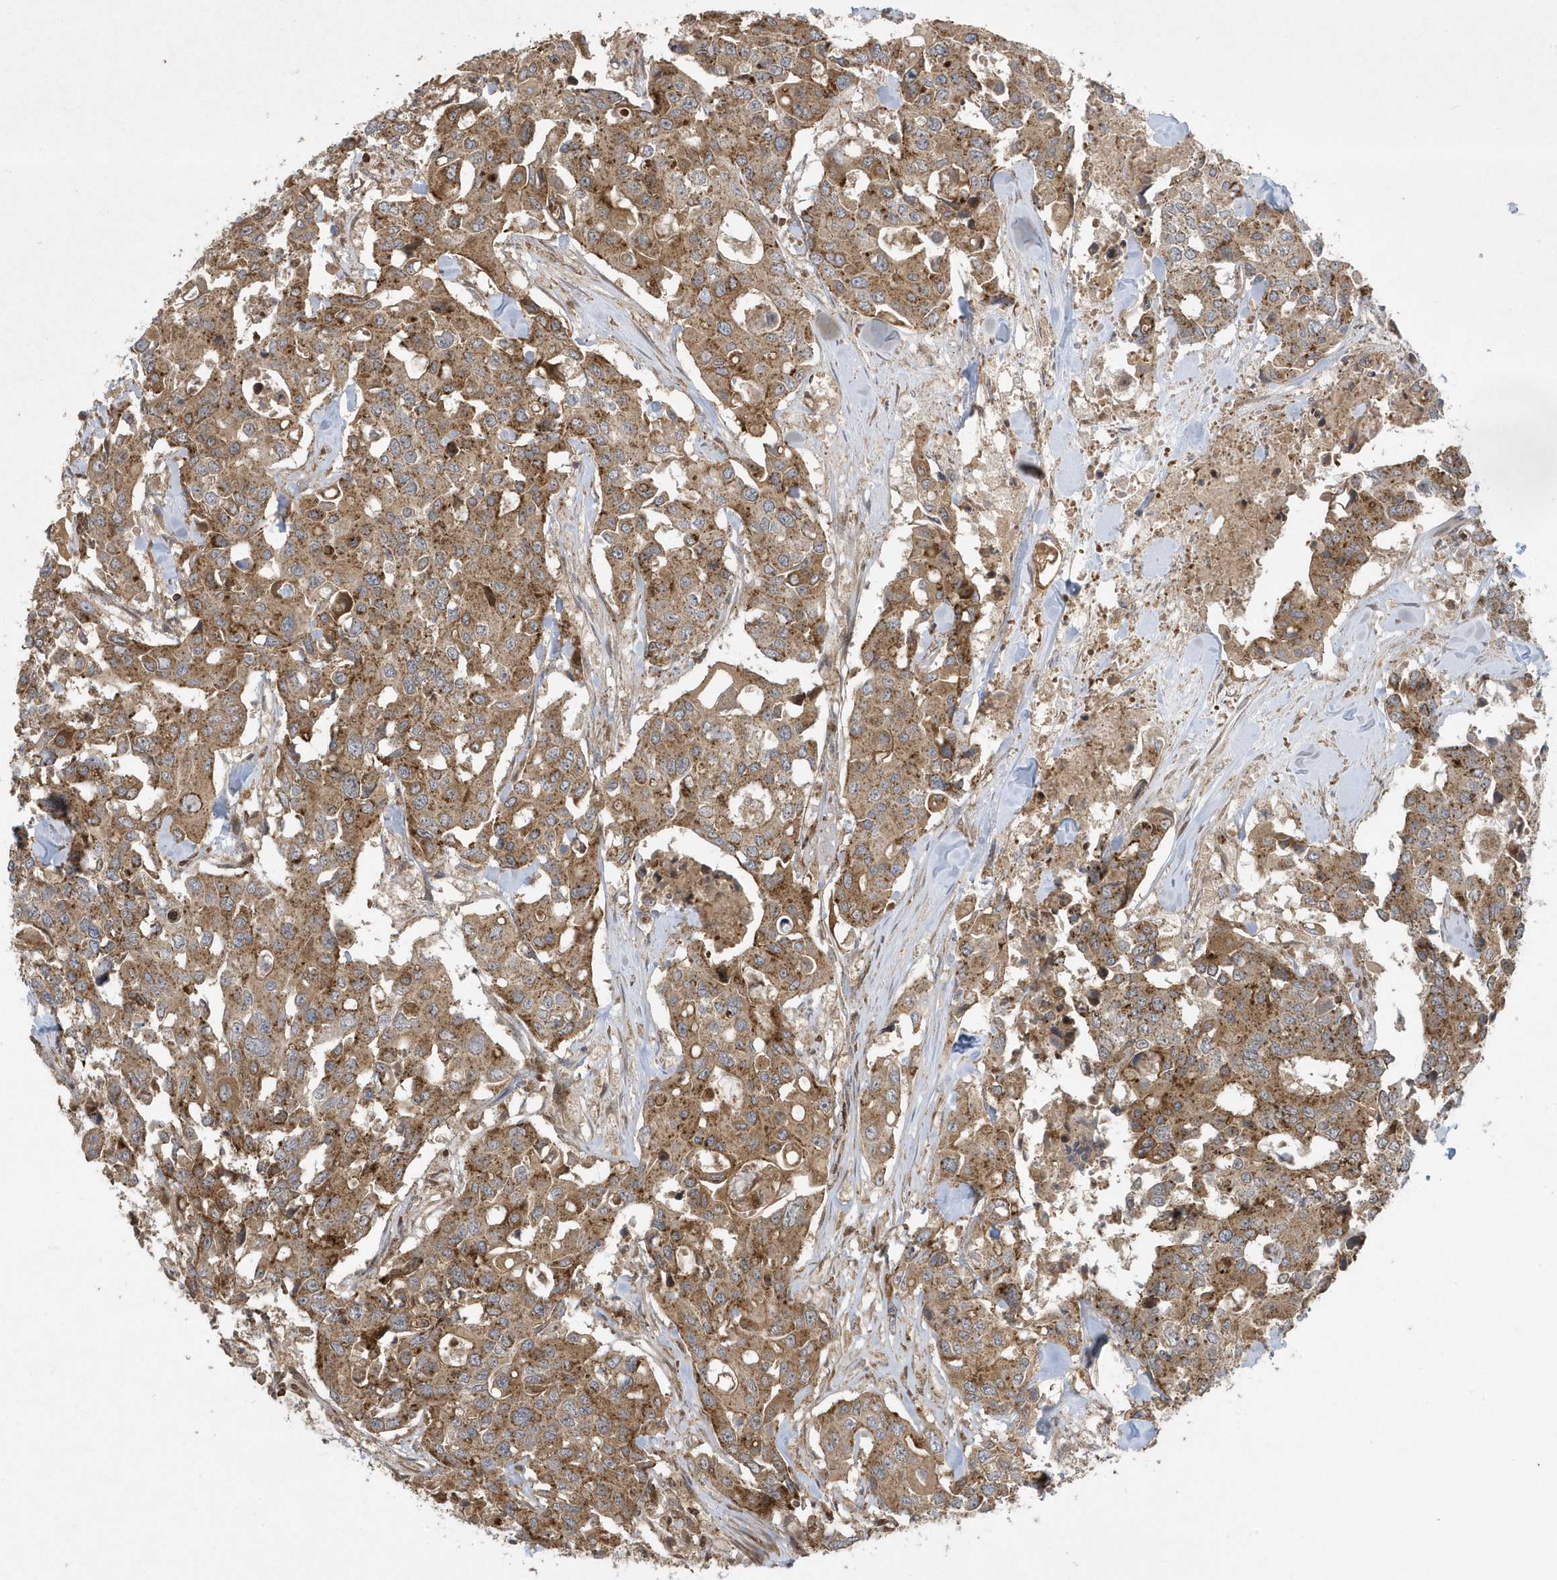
{"staining": {"intensity": "moderate", "quantity": ">75%", "location": "cytoplasmic/membranous"}, "tissue": "colorectal cancer", "cell_type": "Tumor cells", "image_type": "cancer", "snomed": [{"axis": "morphology", "description": "Adenocarcinoma, NOS"}, {"axis": "topography", "description": "Colon"}], "caption": "Immunohistochemical staining of human adenocarcinoma (colorectal) shows moderate cytoplasmic/membranous protein staining in about >75% of tumor cells.", "gene": "STAMBP", "patient": {"sex": "male", "age": 77}}